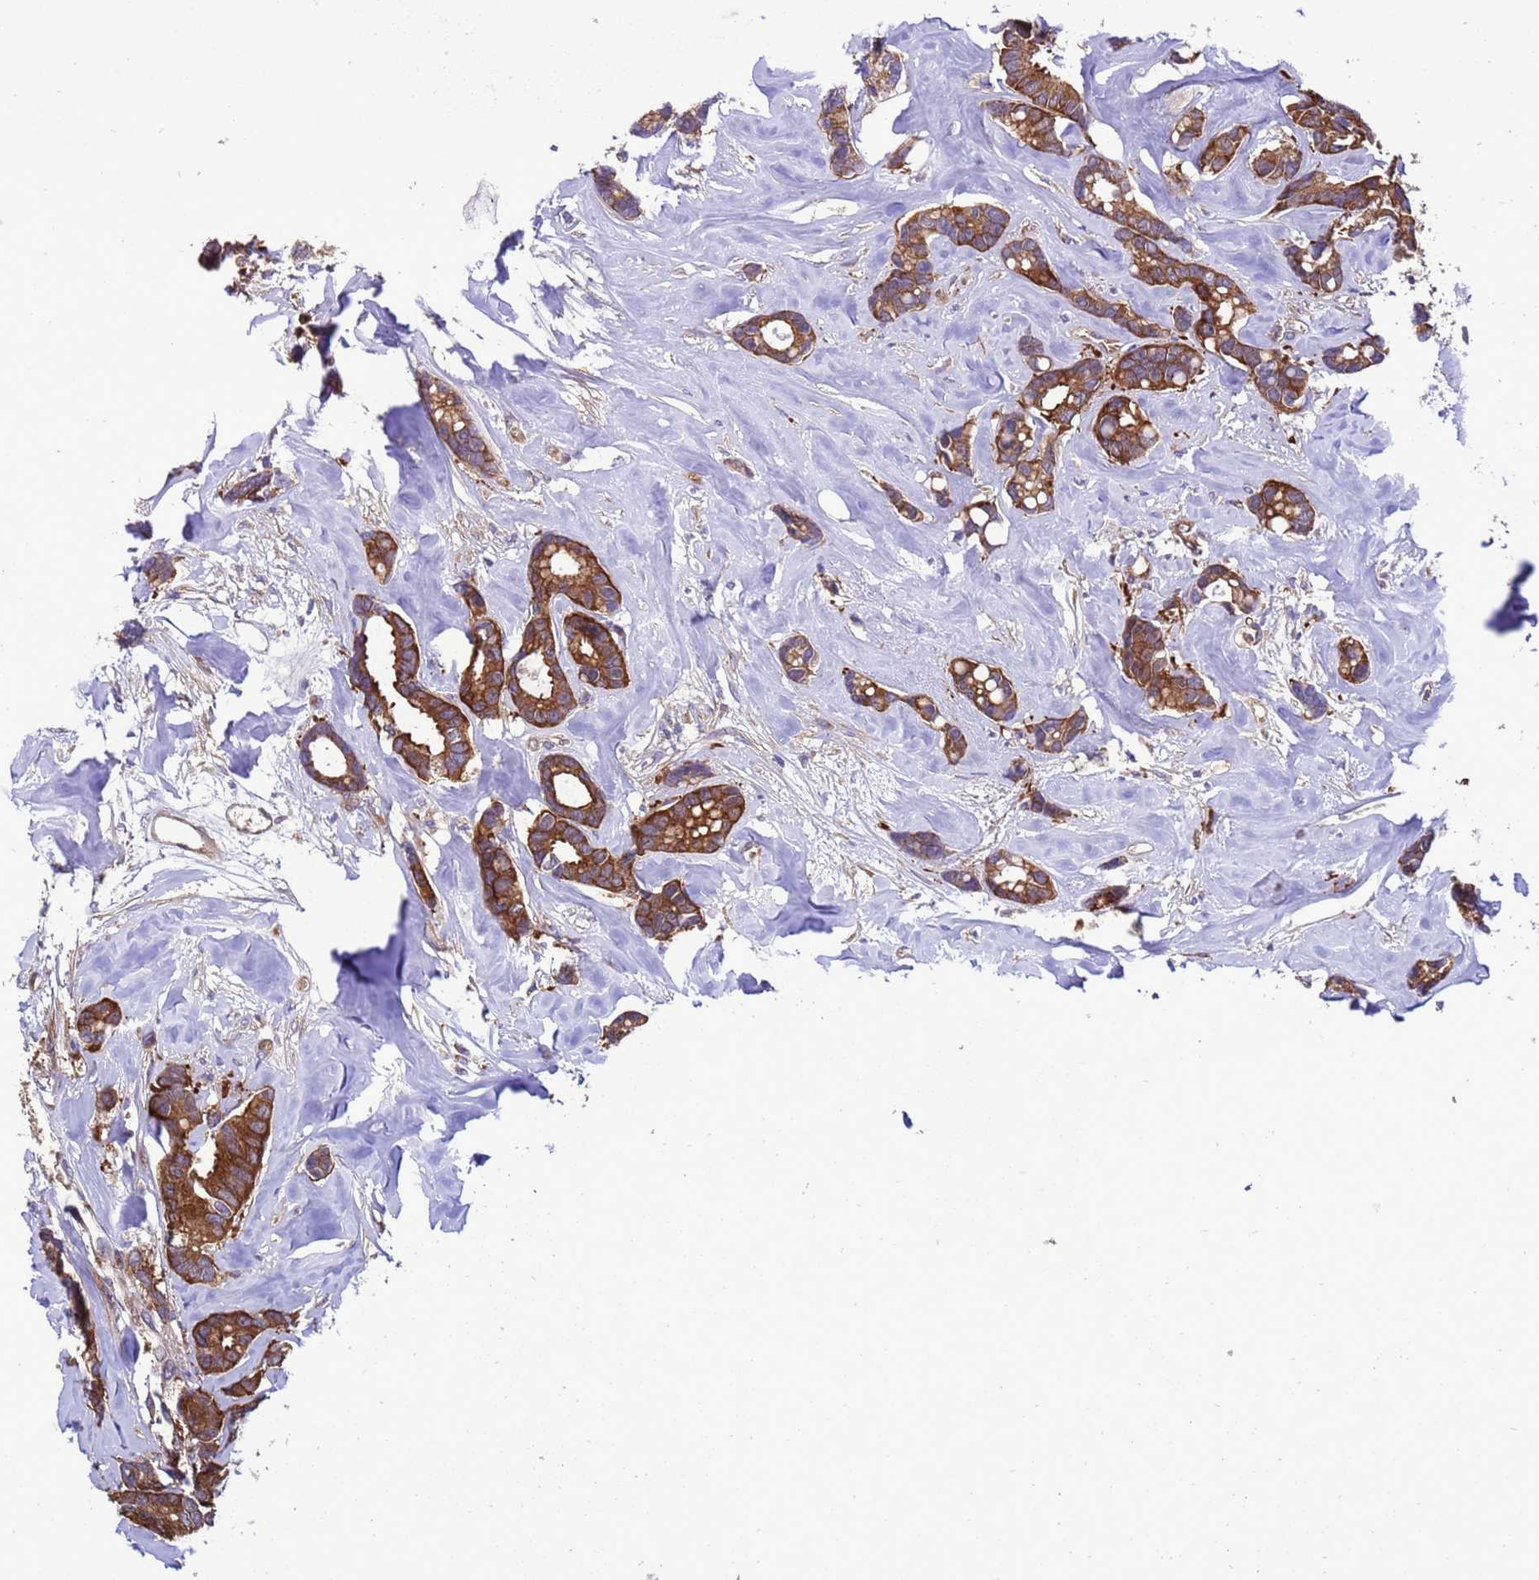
{"staining": {"intensity": "strong", "quantity": ">75%", "location": "cytoplasmic/membranous"}, "tissue": "breast cancer", "cell_type": "Tumor cells", "image_type": "cancer", "snomed": [{"axis": "morphology", "description": "Duct carcinoma"}, {"axis": "topography", "description": "Breast"}], "caption": "Breast intraductal carcinoma was stained to show a protein in brown. There is high levels of strong cytoplasmic/membranous positivity in about >75% of tumor cells. (Stains: DAB (3,3'-diaminobenzidine) in brown, nuclei in blue, Microscopy: brightfield microscopy at high magnification).", "gene": "RABEP2", "patient": {"sex": "female", "age": 87}}